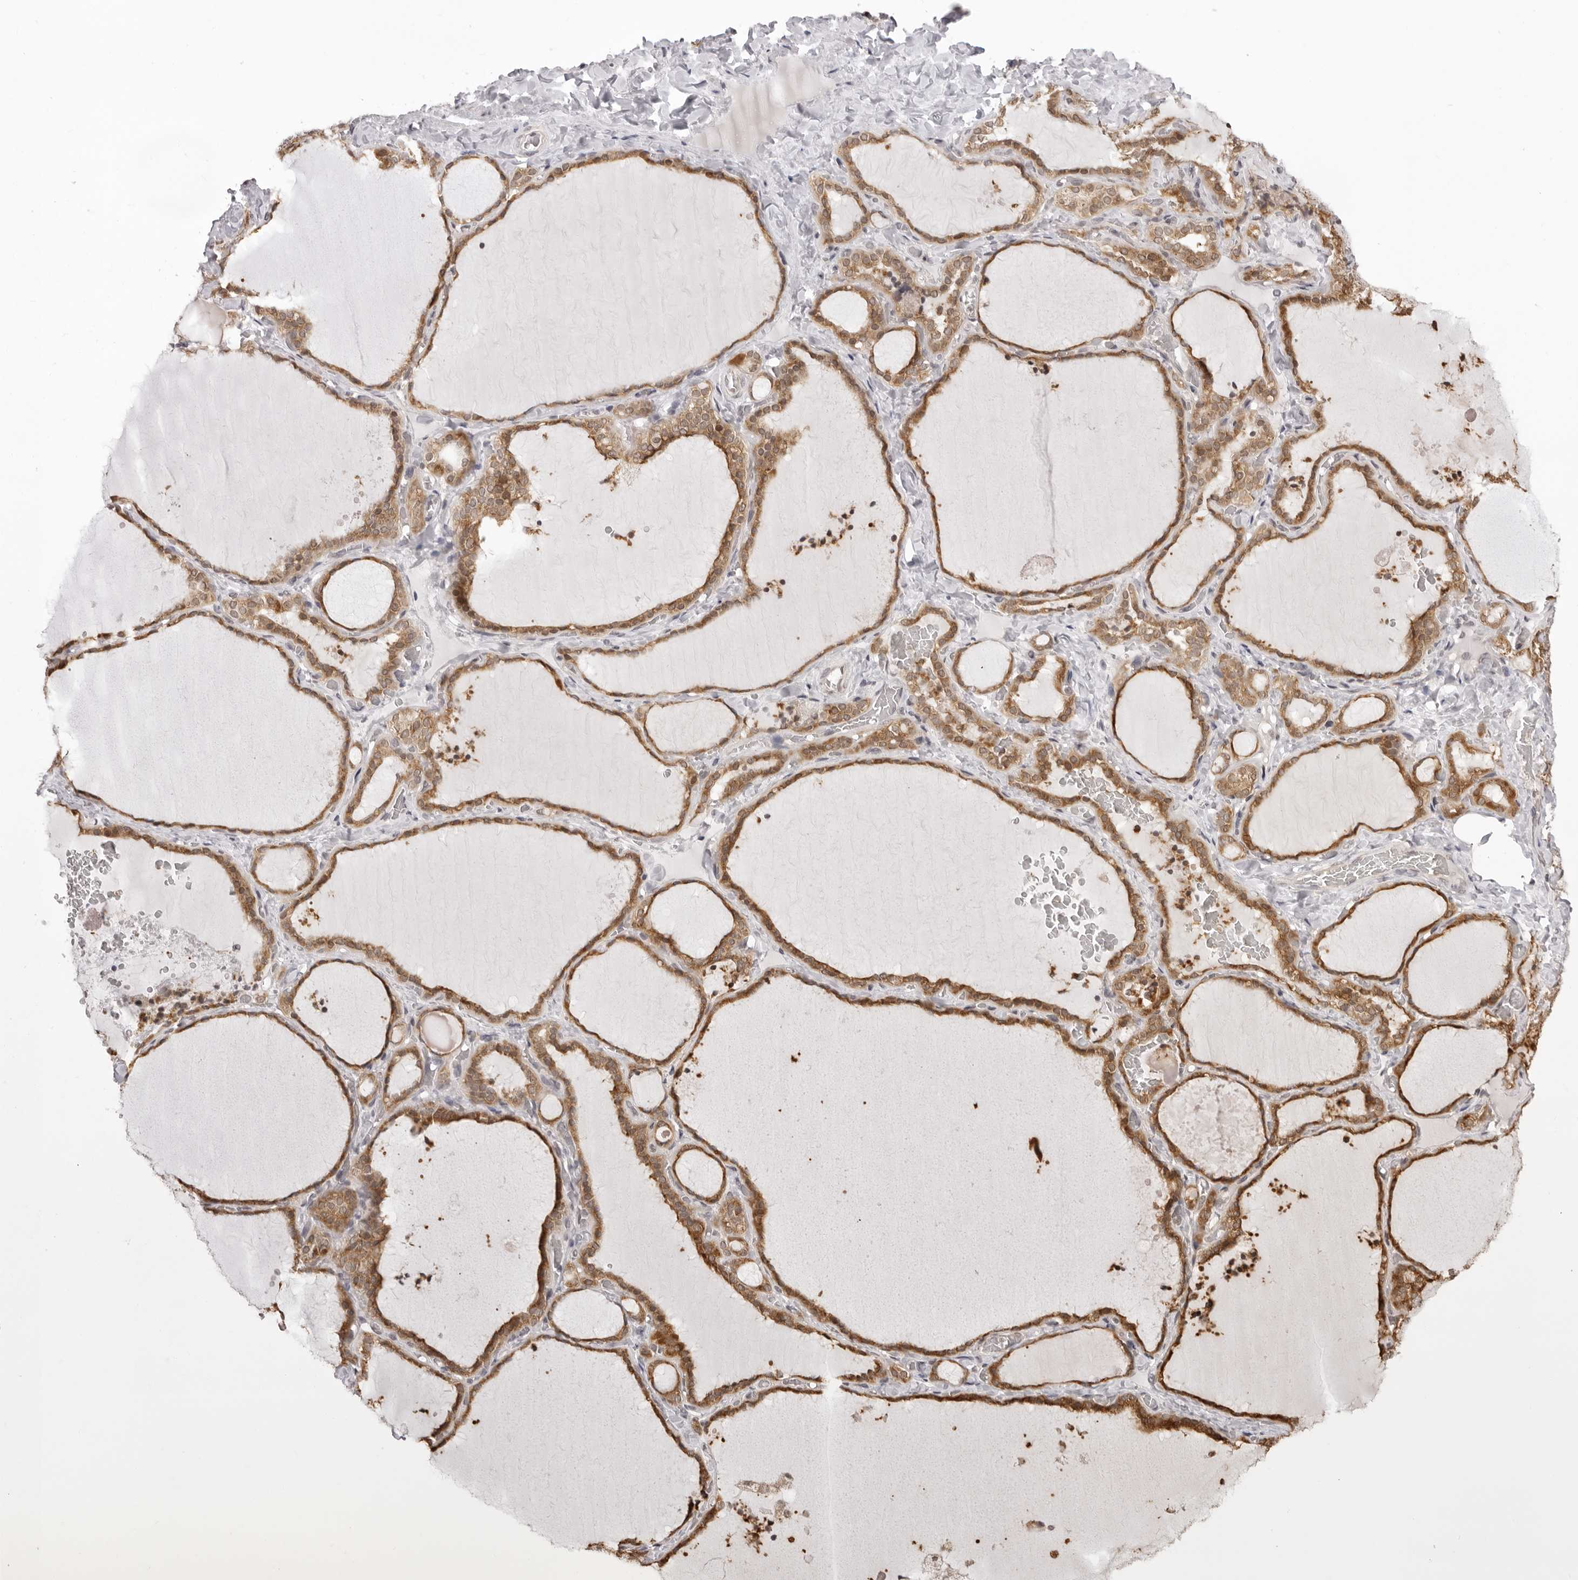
{"staining": {"intensity": "moderate", "quantity": ">75%", "location": "cytoplasmic/membranous"}, "tissue": "thyroid gland", "cell_type": "Glandular cells", "image_type": "normal", "snomed": [{"axis": "morphology", "description": "Normal tissue, NOS"}, {"axis": "topography", "description": "Thyroid gland"}], "caption": "The image exhibits a brown stain indicating the presence of a protein in the cytoplasmic/membranous of glandular cells in thyroid gland. Immunohistochemistry stains the protein of interest in brown and the nuclei are stained blue.", "gene": "ZC3H11A", "patient": {"sex": "female", "age": 22}}